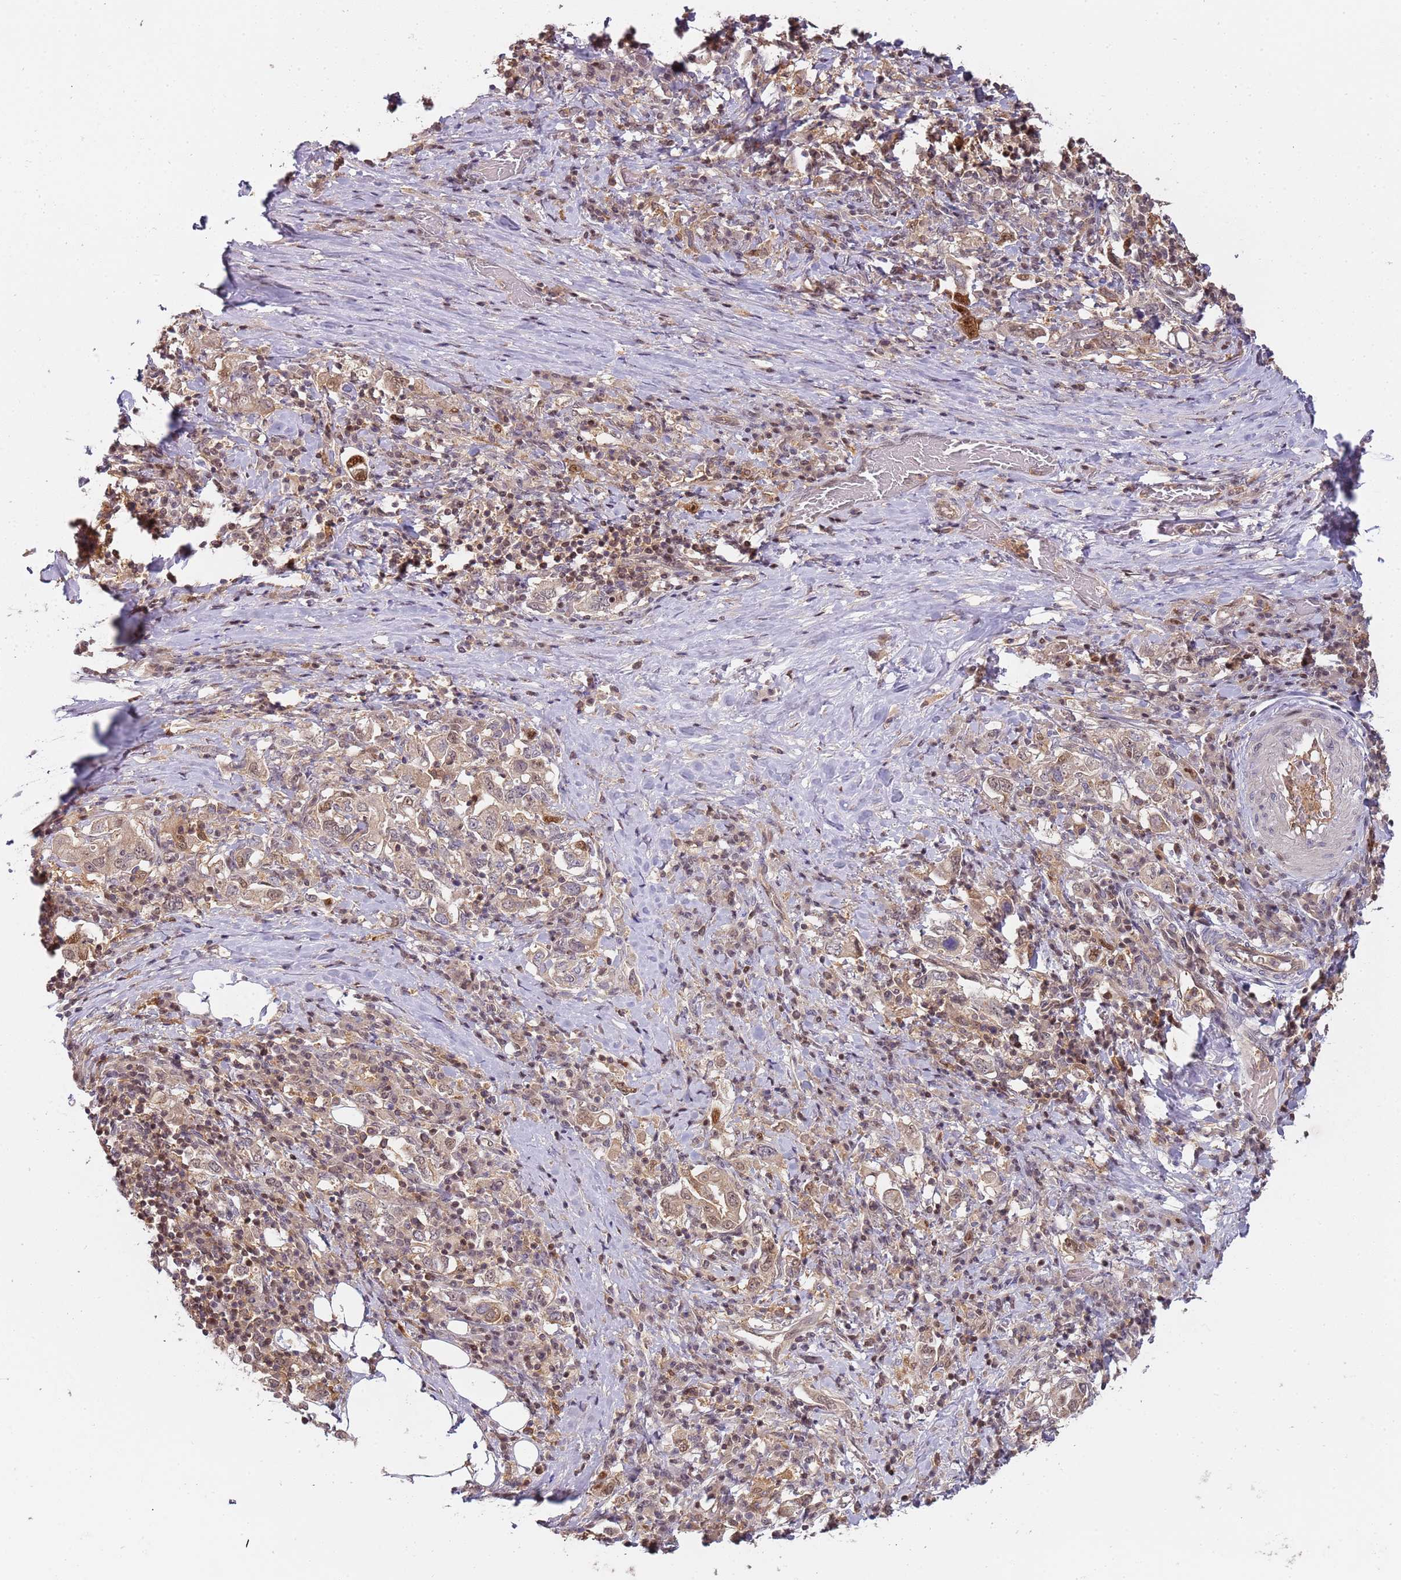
{"staining": {"intensity": "moderate", "quantity": "25%-75%", "location": "nuclear"}, "tissue": "stomach cancer", "cell_type": "Tumor cells", "image_type": "cancer", "snomed": [{"axis": "morphology", "description": "Adenocarcinoma, NOS"}, {"axis": "topography", "description": "Stomach, upper"}, {"axis": "topography", "description": "Stomach"}], "caption": "IHC image of neoplastic tissue: human stomach cancer (adenocarcinoma) stained using immunohistochemistry demonstrates medium levels of moderate protein expression localized specifically in the nuclear of tumor cells, appearing as a nuclear brown color.", "gene": "GSTO2", "patient": {"sex": "male", "age": 62}}